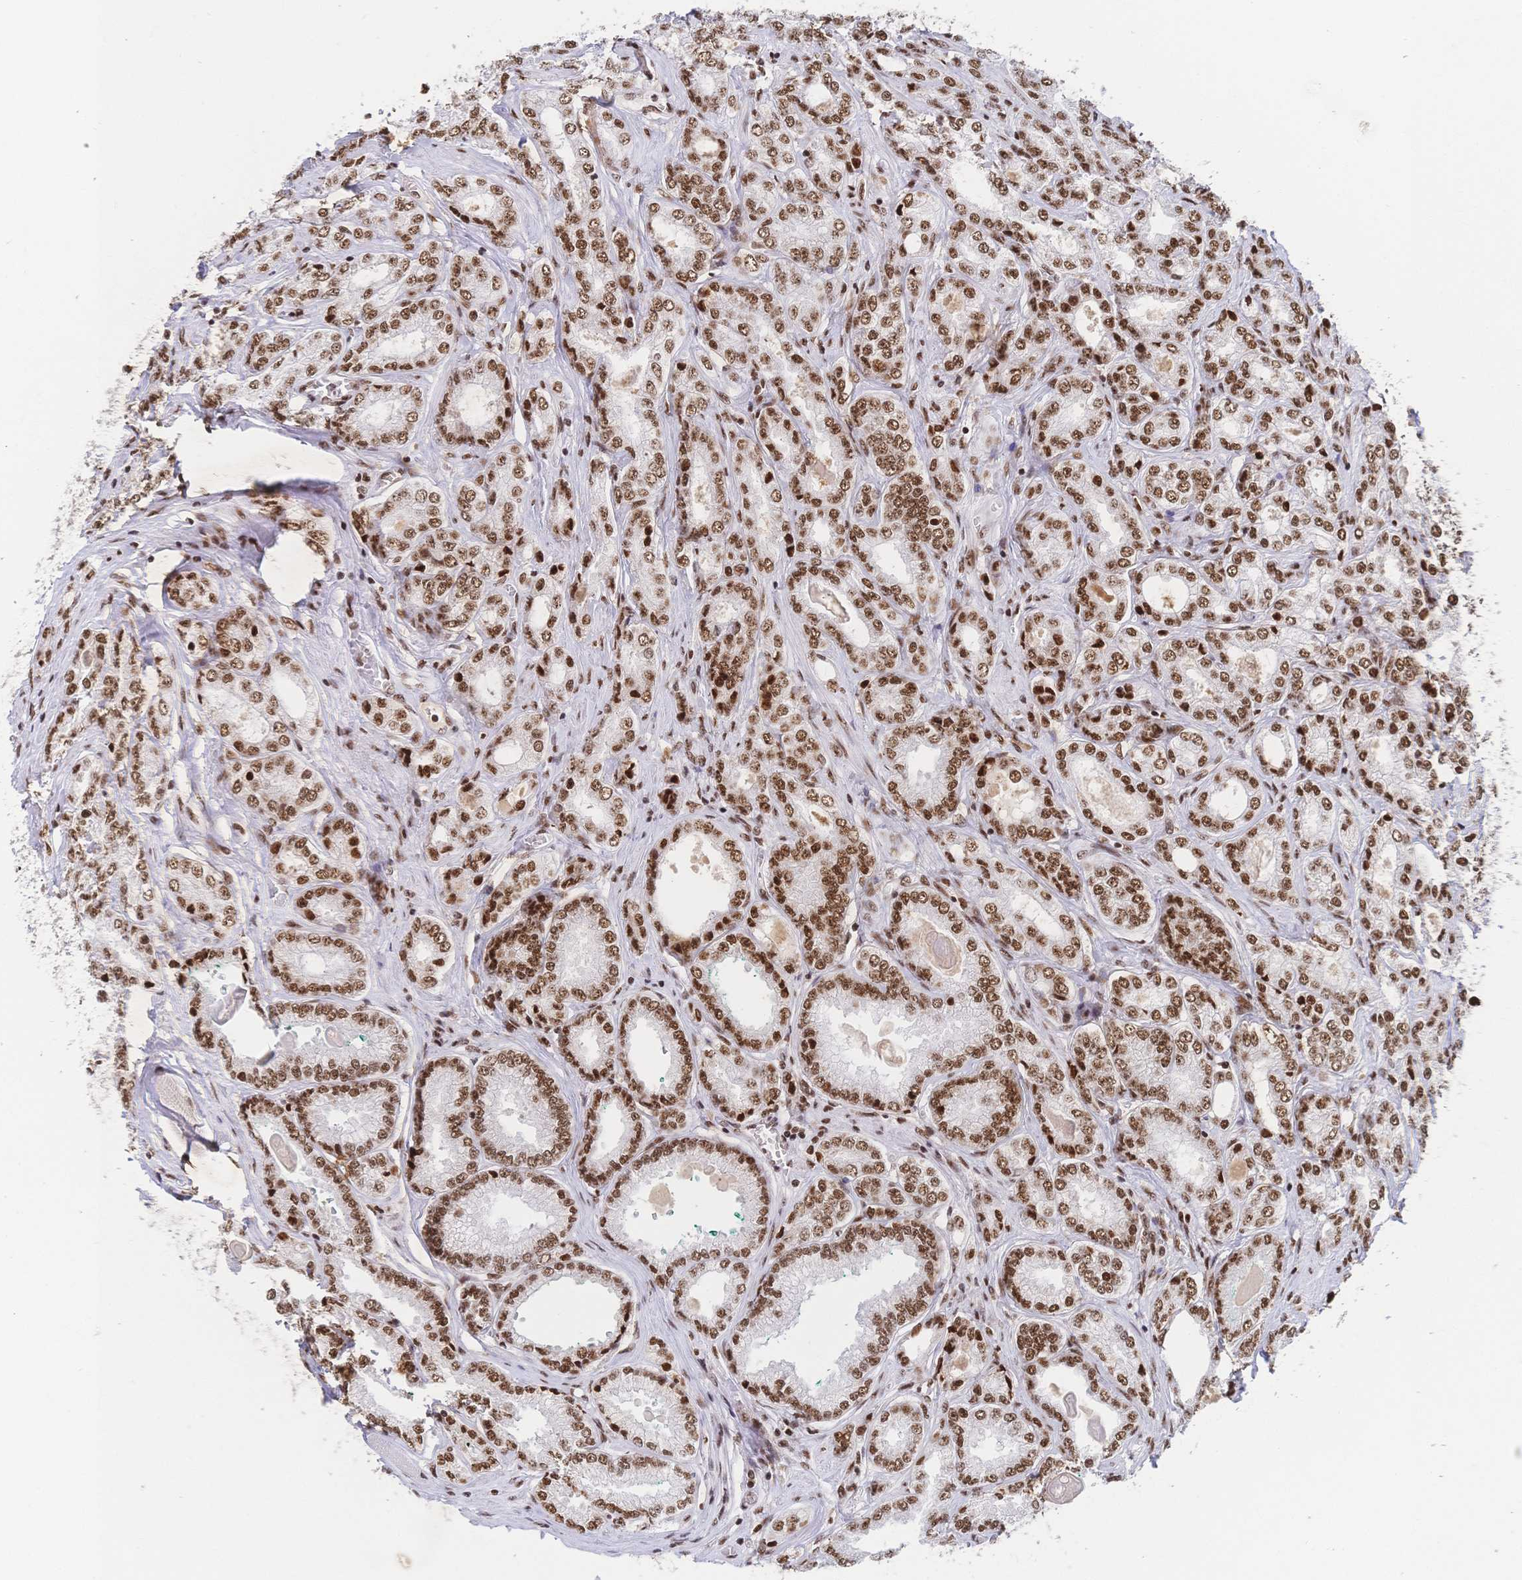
{"staining": {"intensity": "moderate", "quantity": ">75%", "location": "nuclear"}, "tissue": "prostate cancer", "cell_type": "Tumor cells", "image_type": "cancer", "snomed": [{"axis": "morphology", "description": "Adenocarcinoma, High grade"}, {"axis": "topography", "description": "Prostate"}], "caption": "Prostate cancer (high-grade adenocarcinoma) stained with a protein marker reveals moderate staining in tumor cells.", "gene": "SRSF1", "patient": {"sex": "male", "age": 68}}